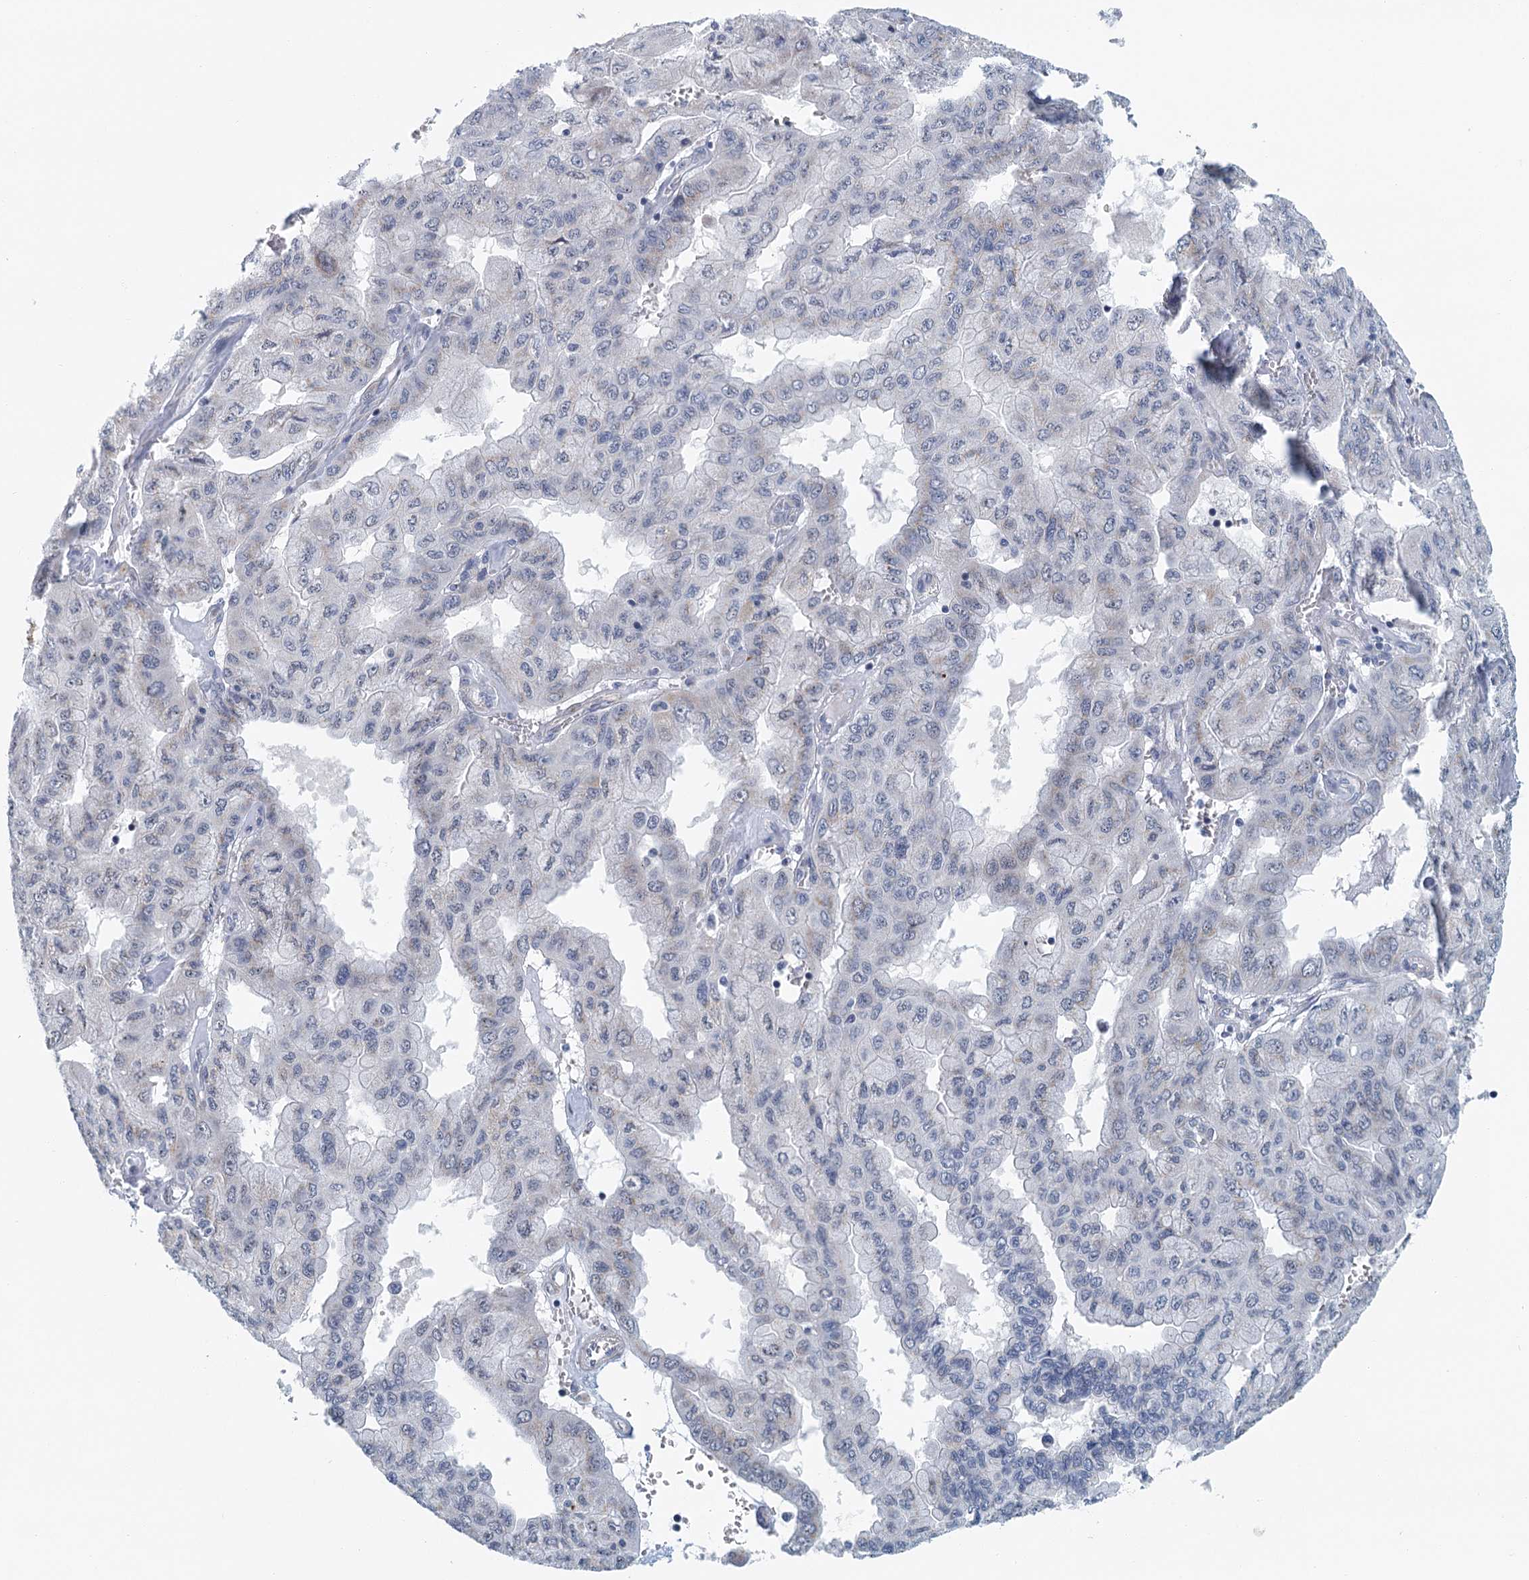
{"staining": {"intensity": "negative", "quantity": "none", "location": "none"}, "tissue": "pancreatic cancer", "cell_type": "Tumor cells", "image_type": "cancer", "snomed": [{"axis": "morphology", "description": "Adenocarcinoma, NOS"}, {"axis": "topography", "description": "Pancreas"}], "caption": "There is no significant positivity in tumor cells of pancreatic adenocarcinoma. (DAB IHC visualized using brightfield microscopy, high magnification).", "gene": "ZNF527", "patient": {"sex": "male", "age": 51}}